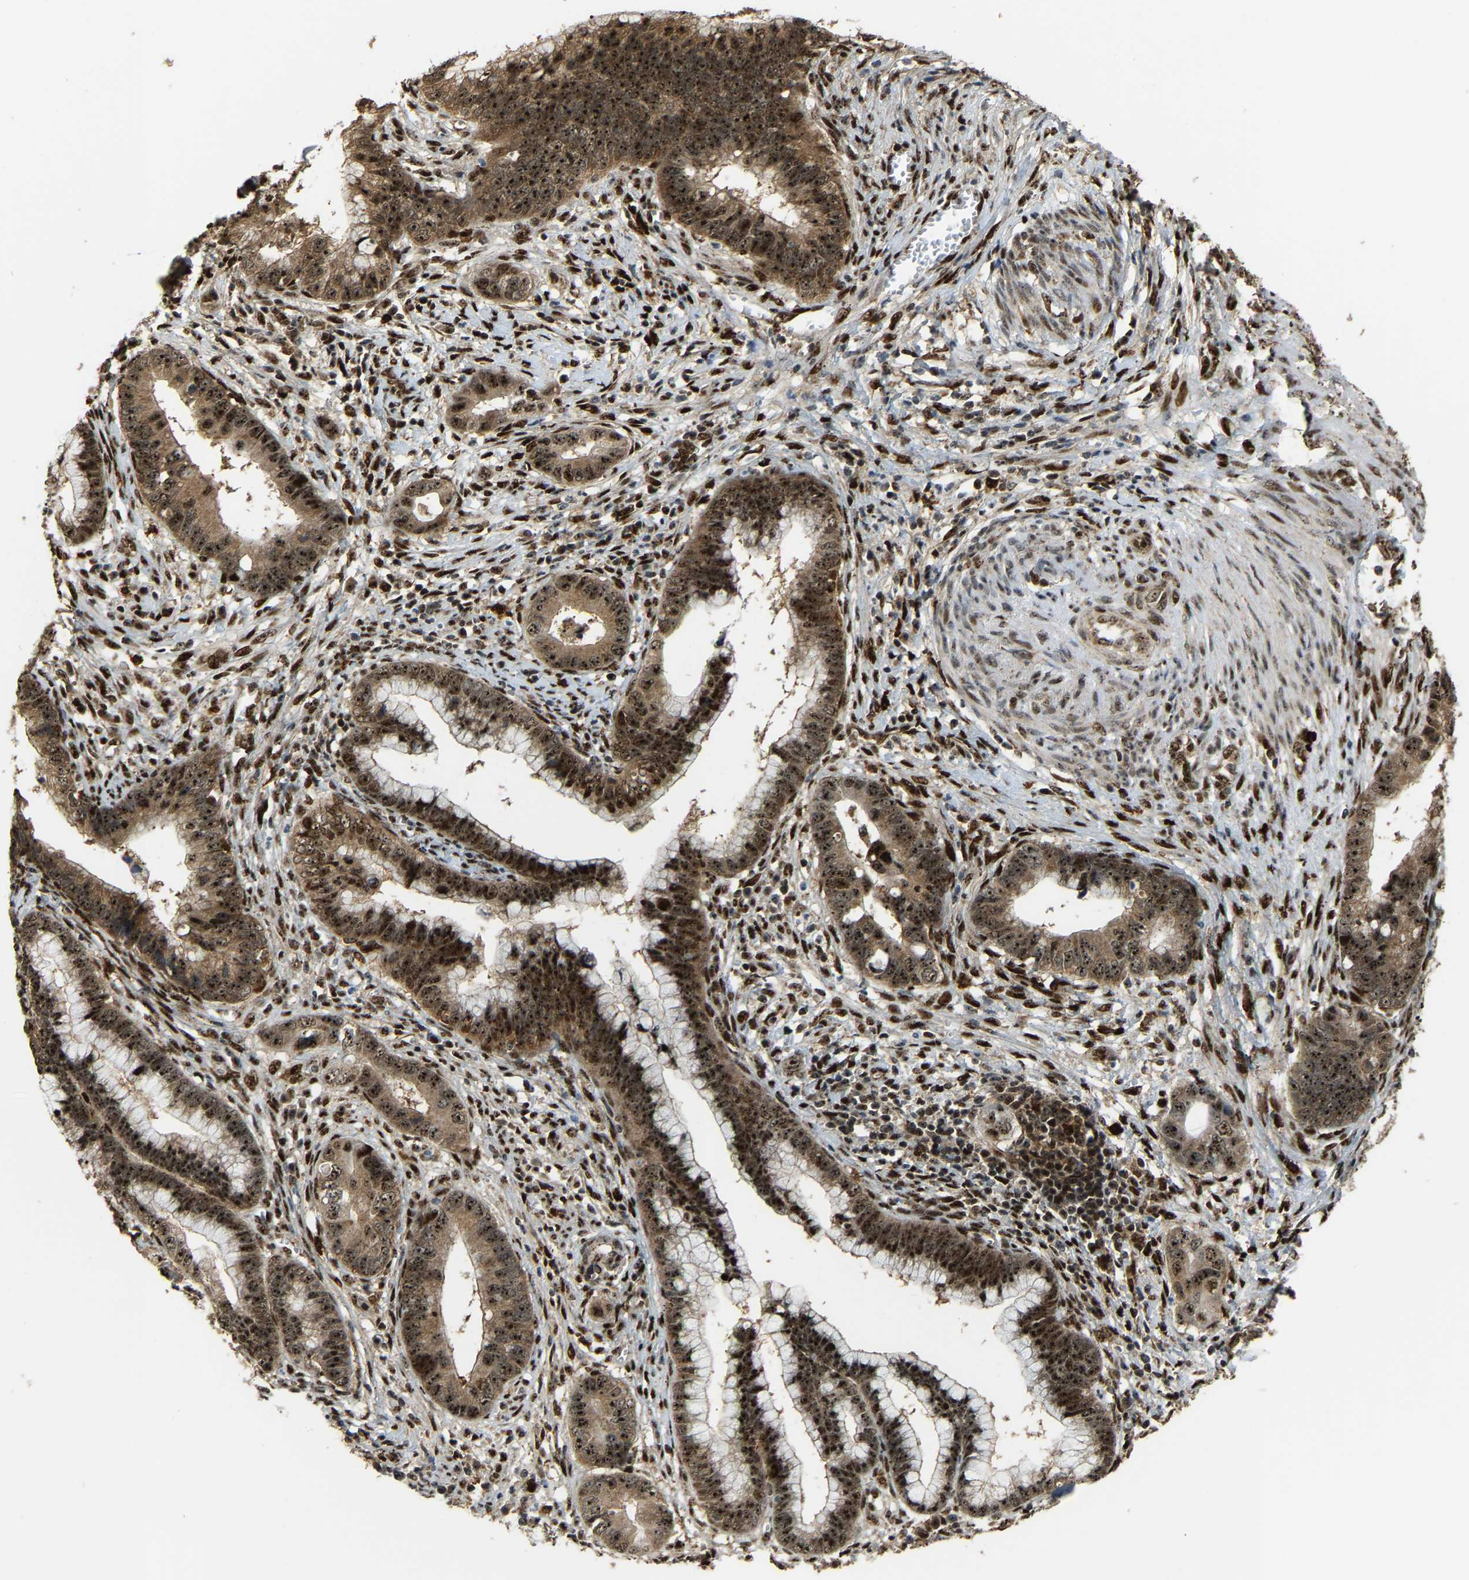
{"staining": {"intensity": "strong", "quantity": ">75%", "location": "cytoplasmic/membranous,nuclear"}, "tissue": "cervical cancer", "cell_type": "Tumor cells", "image_type": "cancer", "snomed": [{"axis": "morphology", "description": "Adenocarcinoma, NOS"}, {"axis": "topography", "description": "Cervix"}], "caption": "Immunohistochemical staining of human cervical cancer (adenocarcinoma) displays high levels of strong cytoplasmic/membranous and nuclear positivity in approximately >75% of tumor cells.", "gene": "ZNF687", "patient": {"sex": "female", "age": 44}}